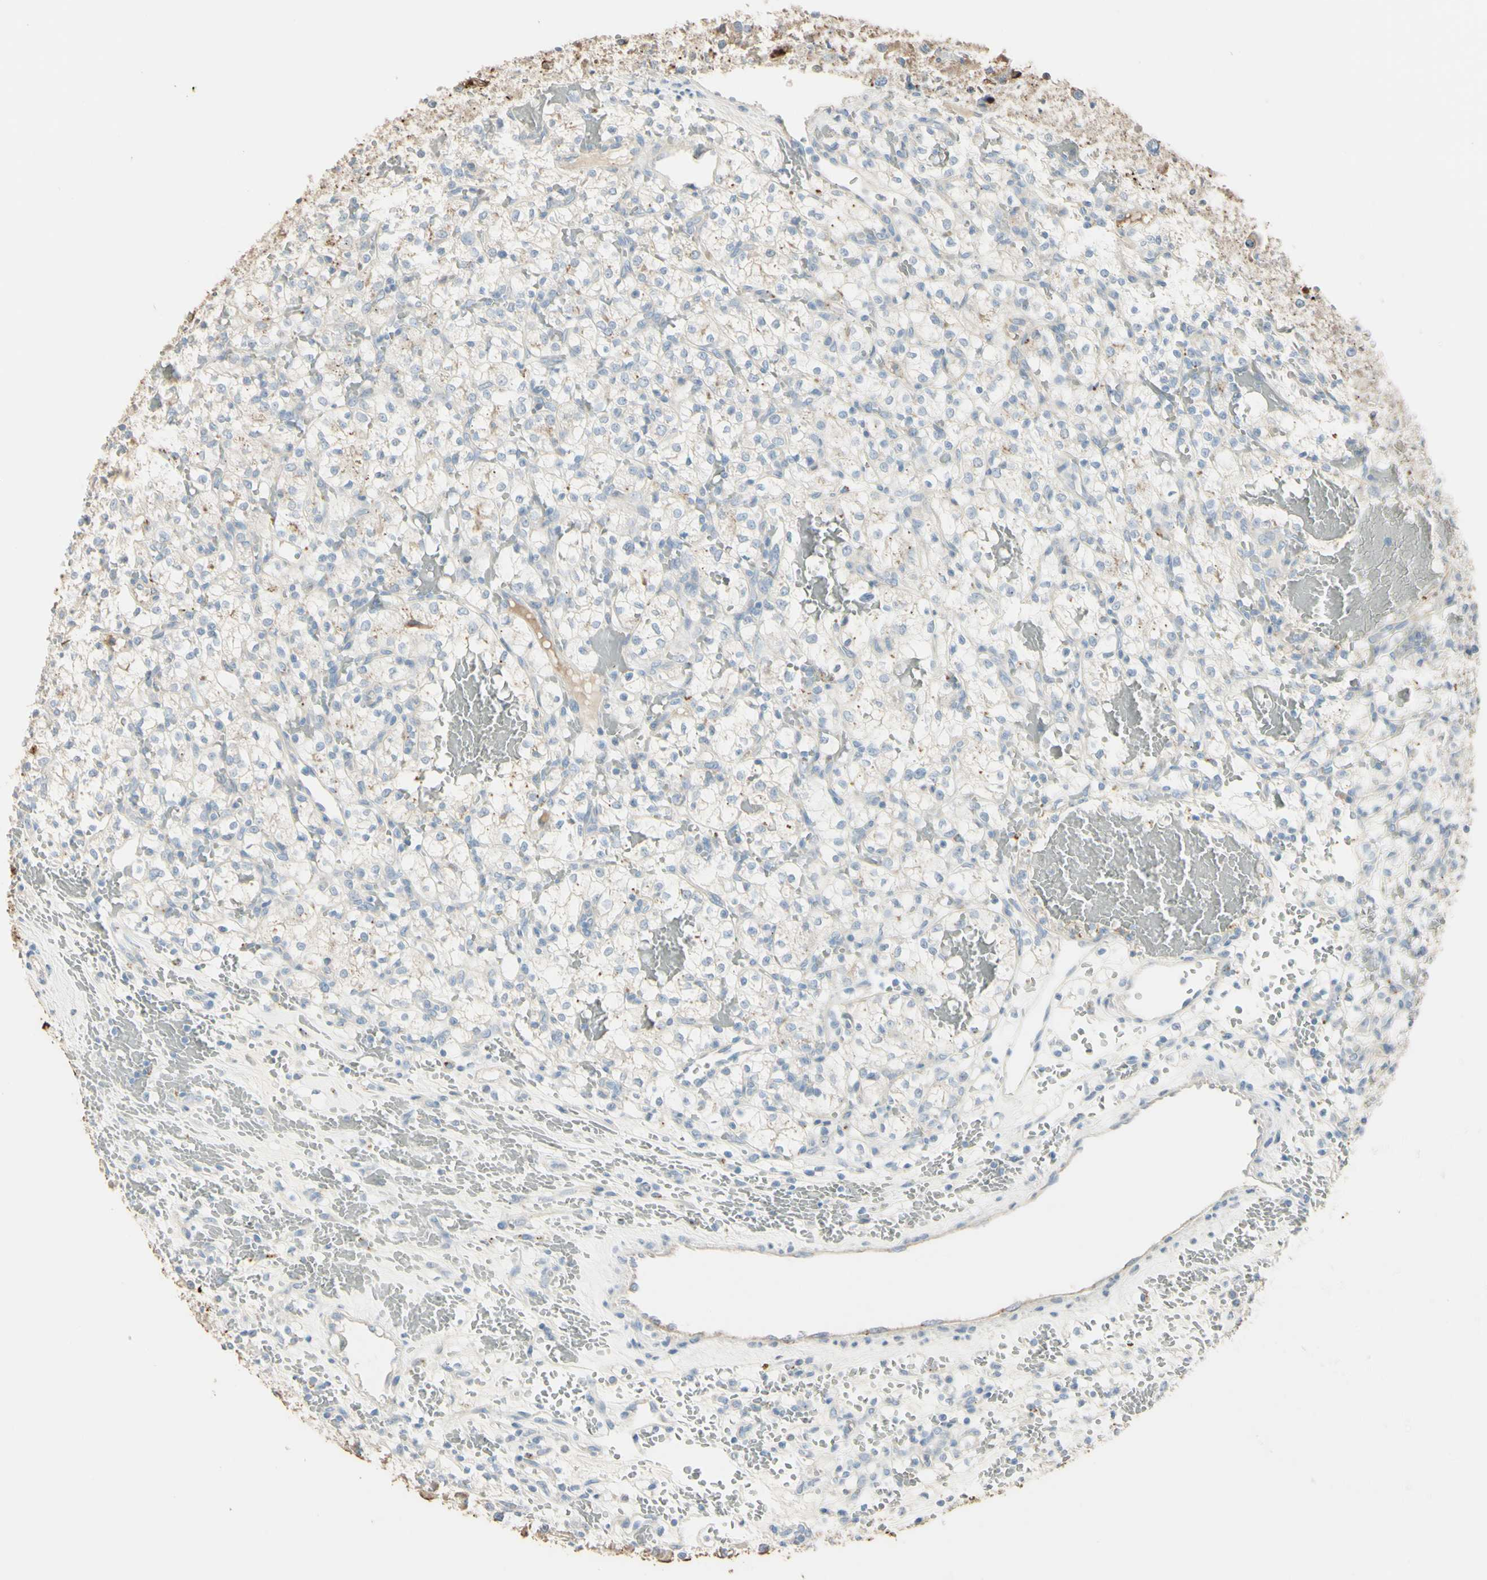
{"staining": {"intensity": "negative", "quantity": "none", "location": "none"}, "tissue": "renal cancer", "cell_type": "Tumor cells", "image_type": "cancer", "snomed": [{"axis": "morphology", "description": "Adenocarcinoma, NOS"}, {"axis": "topography", "description": "Kidney"}], "caption": "IHC of renal cancer exhibits no expression in tumor cells. (Immunohistochemistry (ihc), brightfield microscopy, high magnification).", "gene": "ANGPTL1", "patient": {"sex": "female", "age": 60}}